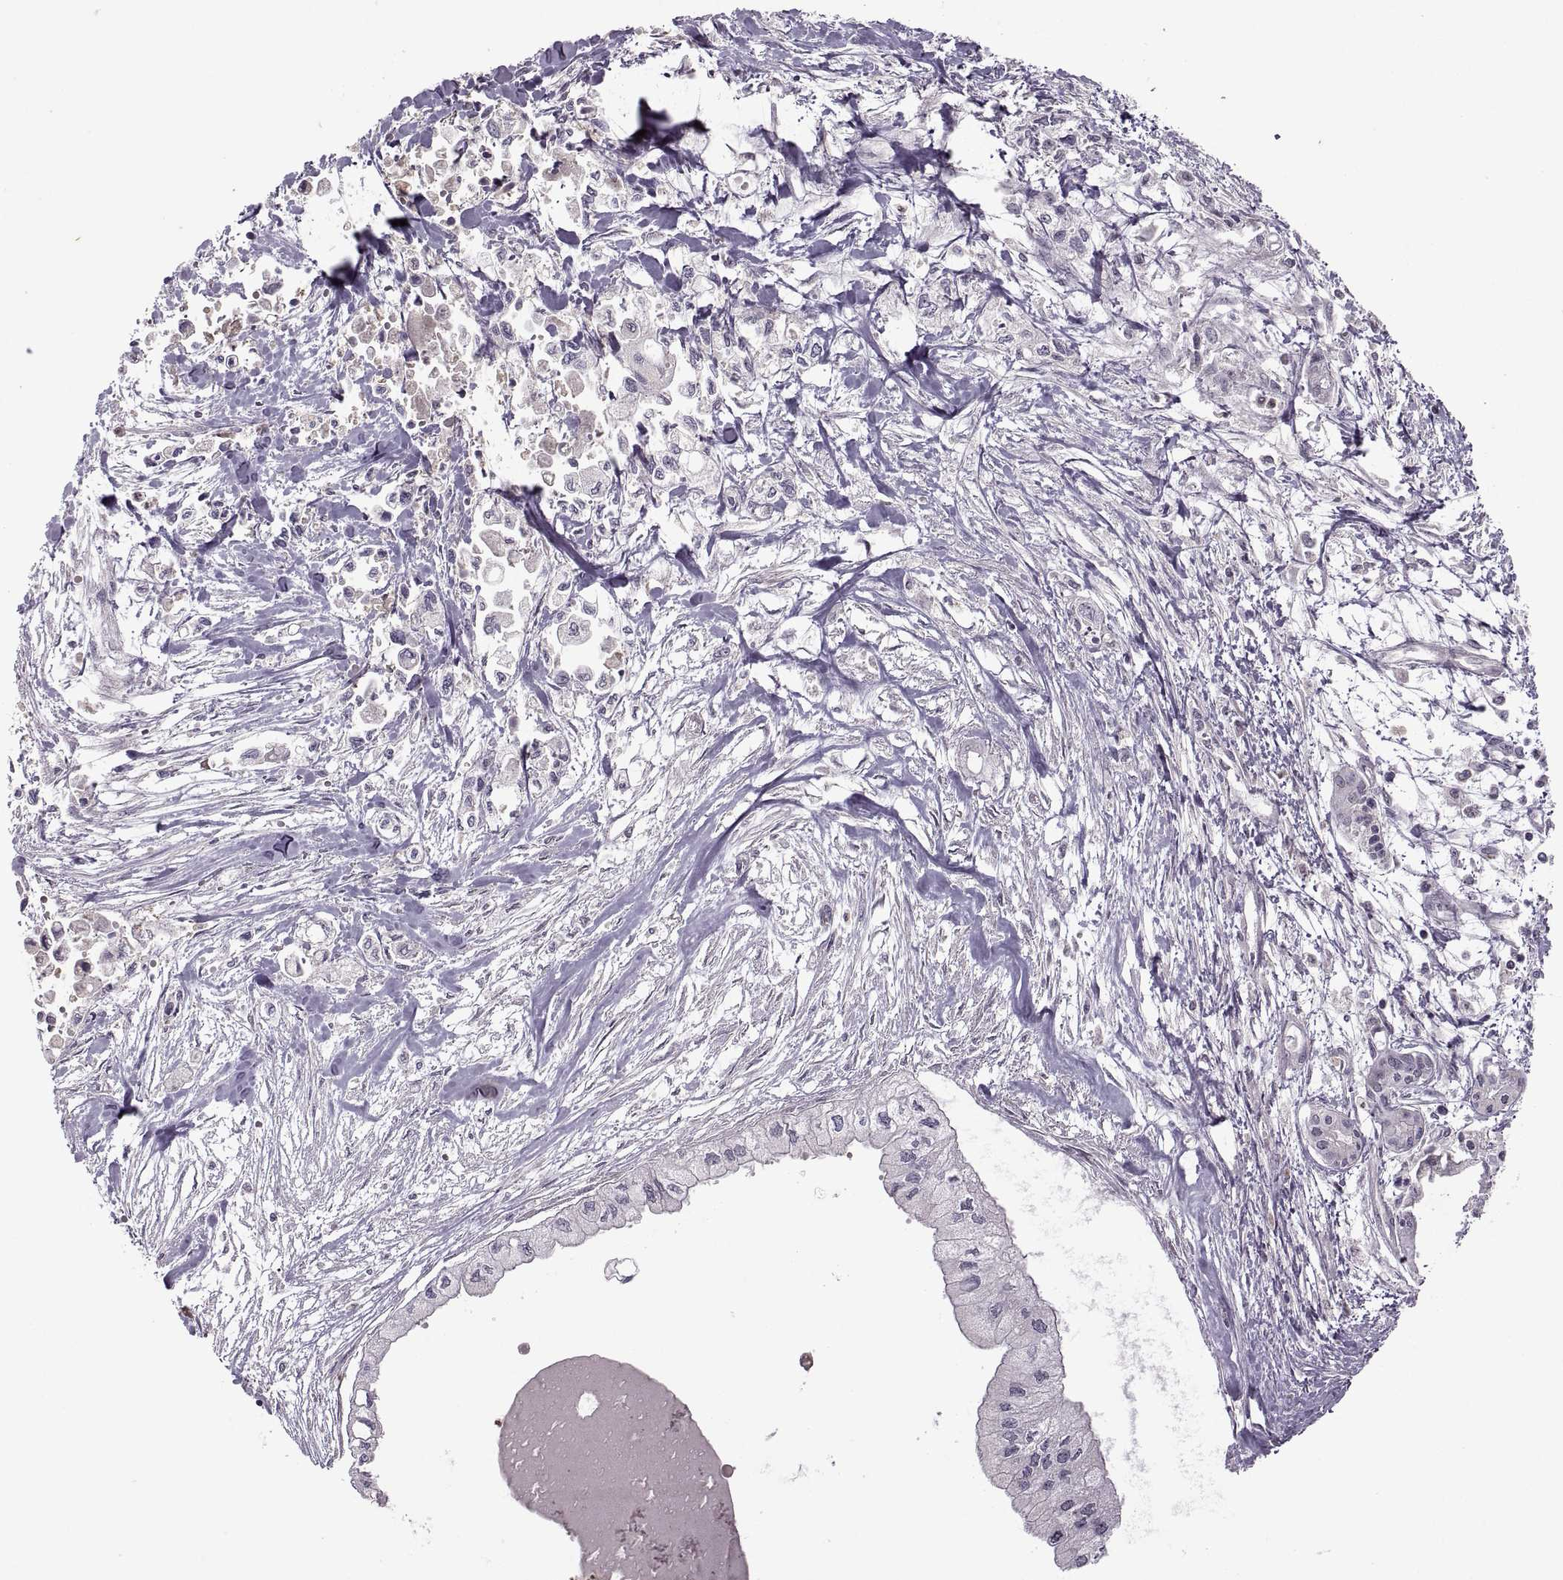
{"staining": {"intensity": "negative", "quantity": "none", "location": "none"}, "tissue": "pancreatic cancer", "cell_type": "Tumor cells", "image_type": "cancer", "snomed": [{"axis": "morphology", "description": "Adenocarcinoma, NOS"}, {"axis": "topography", "description": "Pancreas"}], "caption": "An image of pancreatic cancer (adenocarcinoma) stained for a protein demonstrates no brown staining in tumor cells.", "gene": "PIERCE1", "patient": {"sex": "female", "age": 61}}